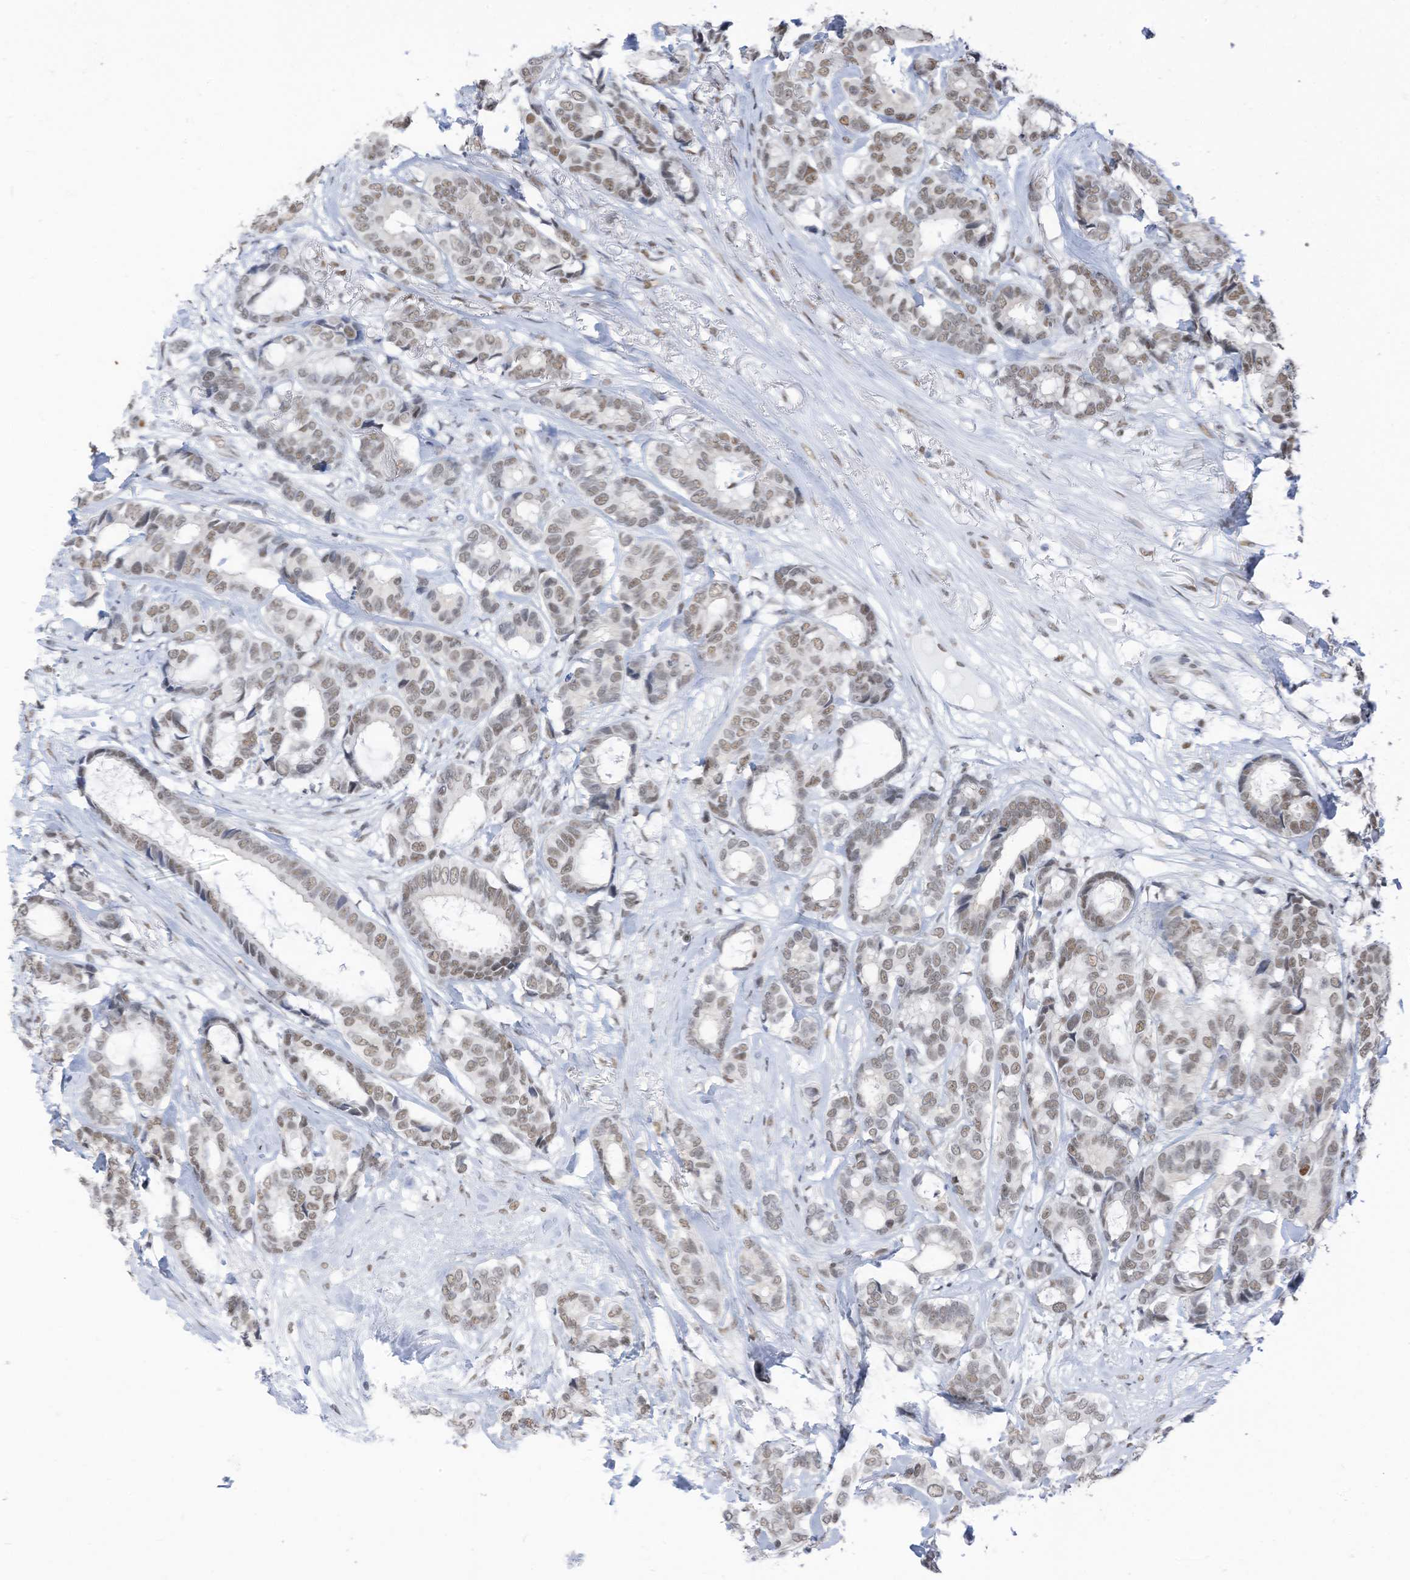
{"staining": {"intensity": "moderate", "quantity": ">75%", "location": "nuclear"}, "tissue": "breast cancer", "cell_type": "Tumor cells", "image_type": "cancer", "snomed": [{"axis": "morphology", "description": "Duct carcinoma"}, {"axis": "topography", "description": "Breast"}], "caption": "Brown immunohistochemical staining in breast cancer (invasive ductal carcinoma) demonstrates moderate nuclear expression in about >75% of tumor cells. (DAB (3,3'-diaminobenzidine) IHC with brightfield microscopy, high magnification).", "gene": "KHSRP", "patient": {"sex": "female", "age": 87}}